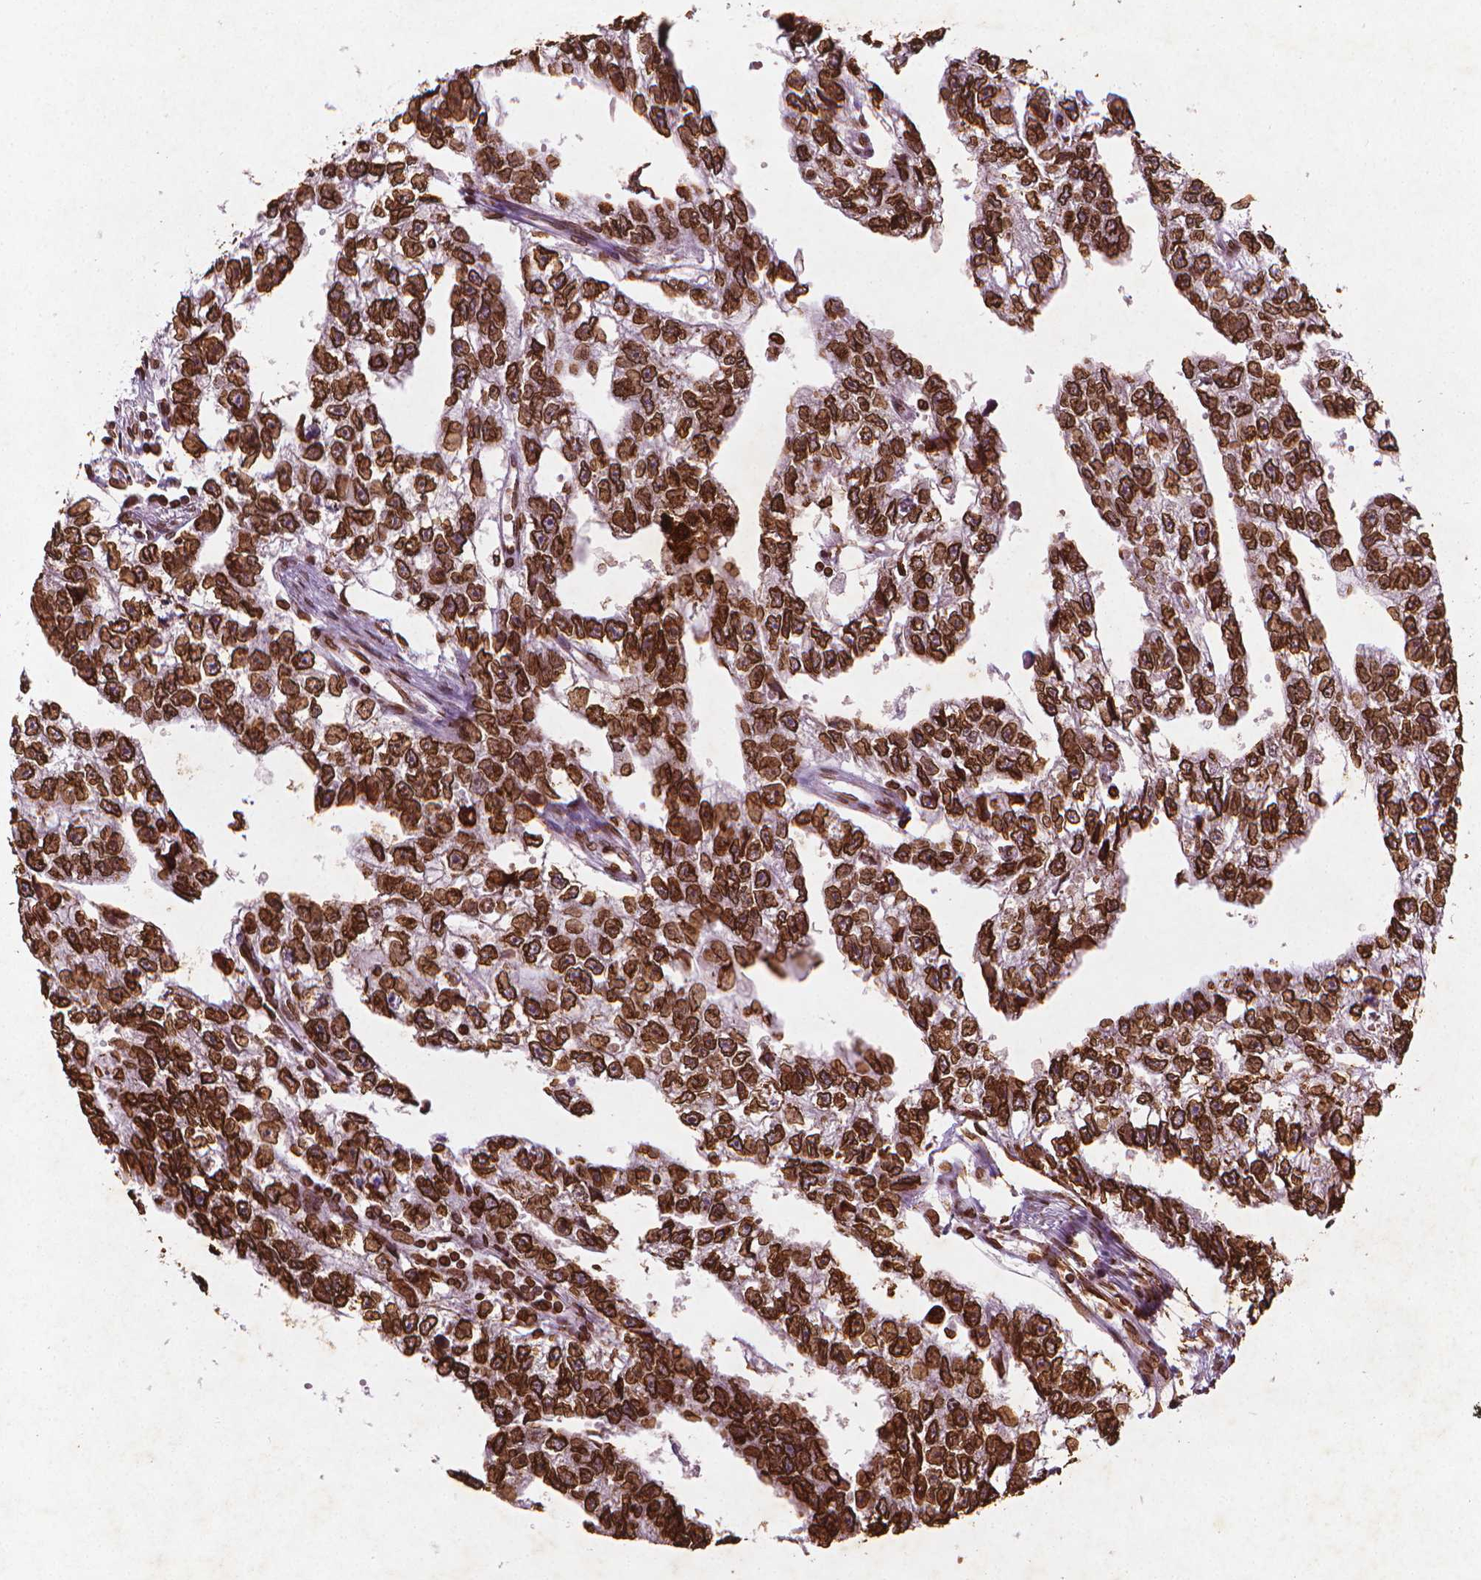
{"staining": {"intensity": "strong", "quantity": ">75%", "location": "cytoplasmic/membranous,nuclear"}, "tissue": "testis cancer", "cell_type": "Tumor cells", "image_type": "cancer", "snomed": [{"axis": "morphology", "description": "Carcinoma, Embryonal, NOS"}, {"axis": "morphology", "description": "Teratoma, malignant, NOS"}, {"axis": "topography", "description": "Testis"}], "caption": "A histopathology image of human testis cancer (teratoma (malignant)) stained for a protein reveals strong cytoplasmic/membranous and nuclear brown staining in tumor cells. (DAB = brown stain, brightfield microscopy at high magnification).", "gene": "LMNB1", "patient": {"sex": "male", "age": 44}}